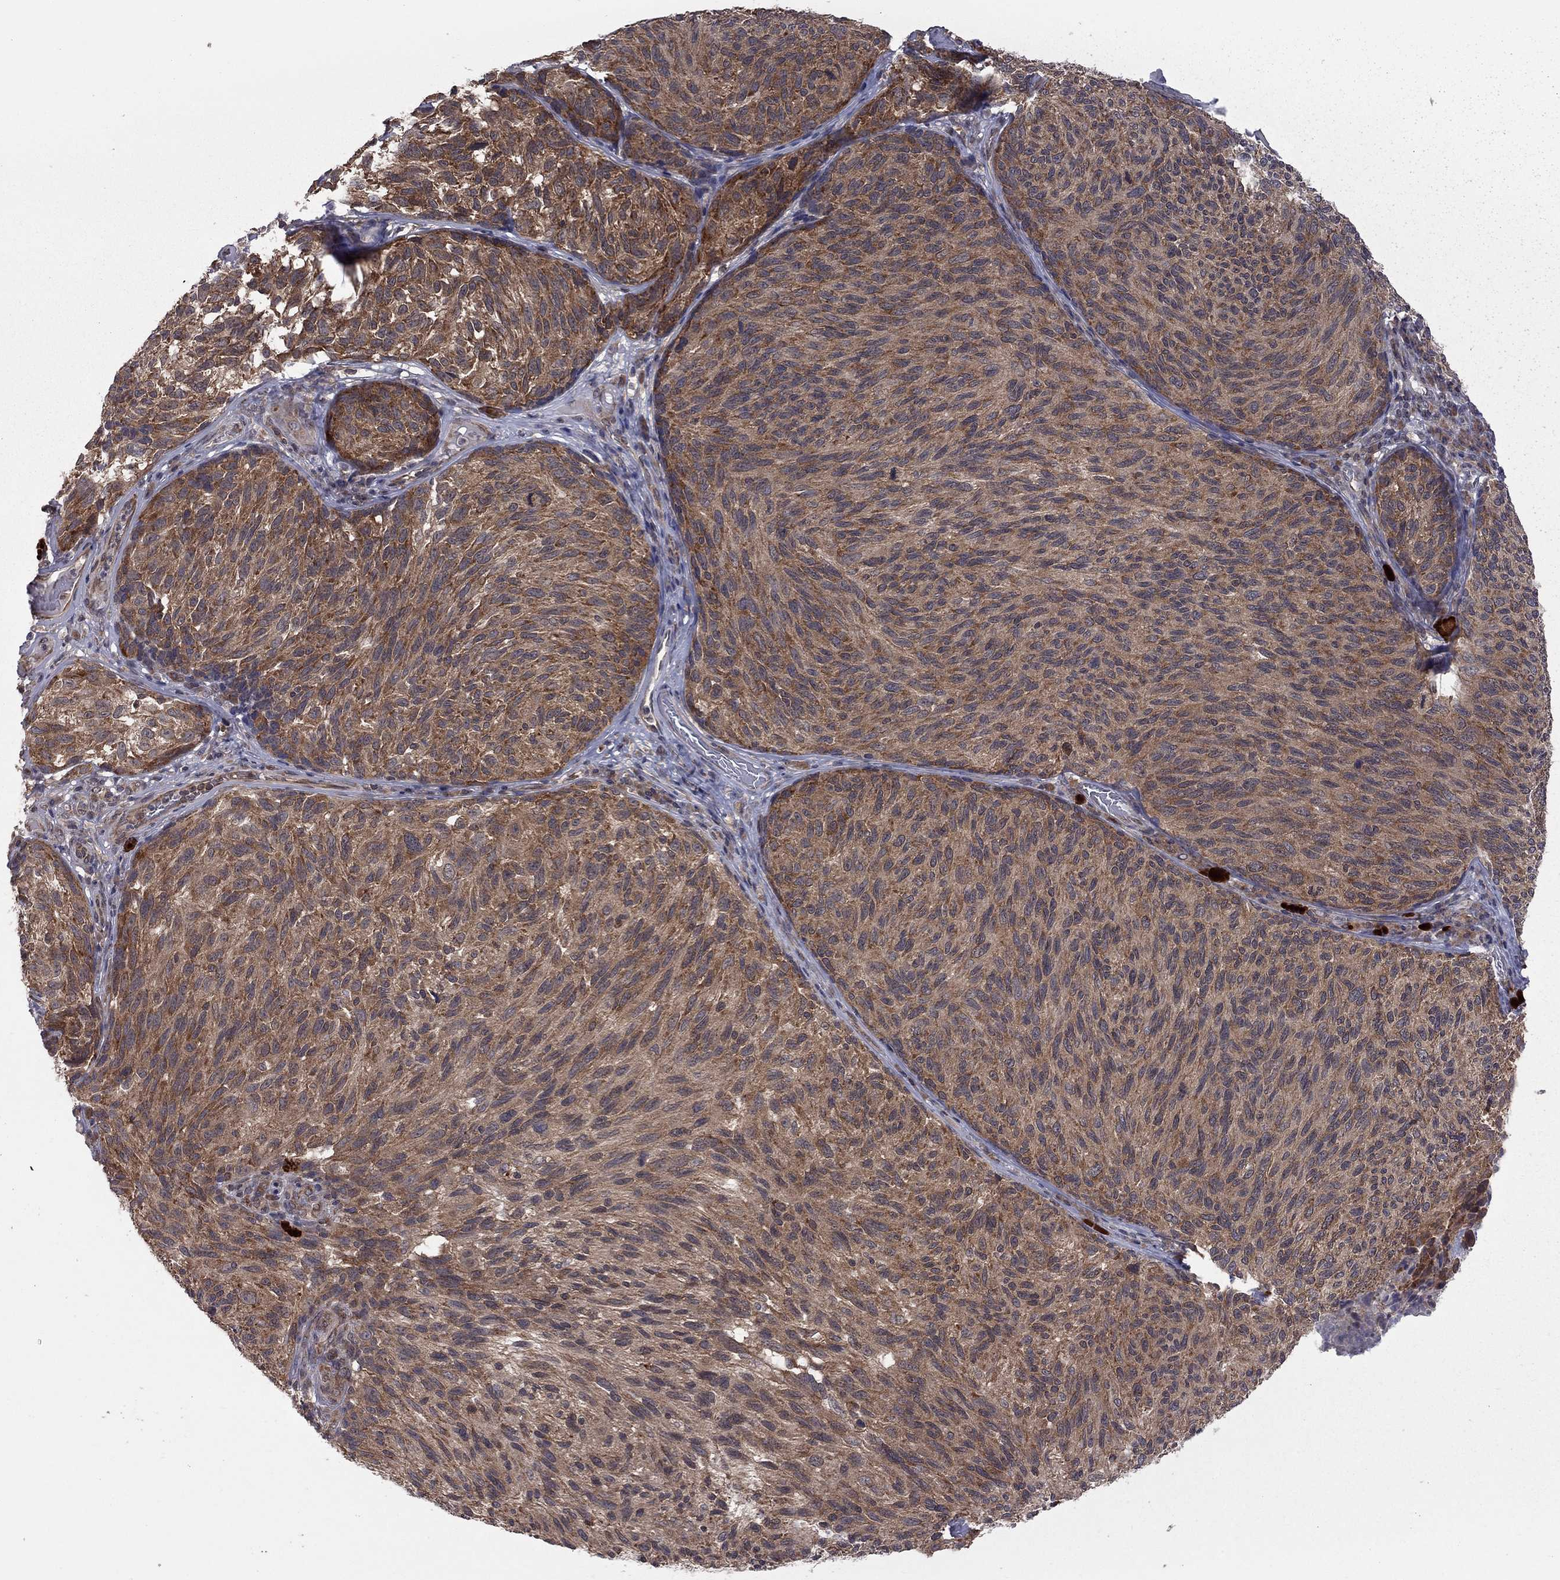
{"staining": {"intensity": "strong", "quantity": "25%-75%", "location": "cytoplasmic/membranous"}, "tissue": "melanoma", "cell_type": "Tumor cells", "image_type": "cancer", "snomed": [{"axis": "morphology", "description": "Malignant melanoma, NOS"}, {"axis": "topography", "description": "Skin"}], "caption": "Immunohistochemical staining of melanoma demonstrates high levels of strong cytoplasmic/membranous expression in about 25%-75% of tumor cells. Using DAB (brown) and hematoxylin (blue) stains, captured at high magnification using brightfield microscopy.", "gene": "NAA50", "patient": {"sex": "female", "age": 73}}